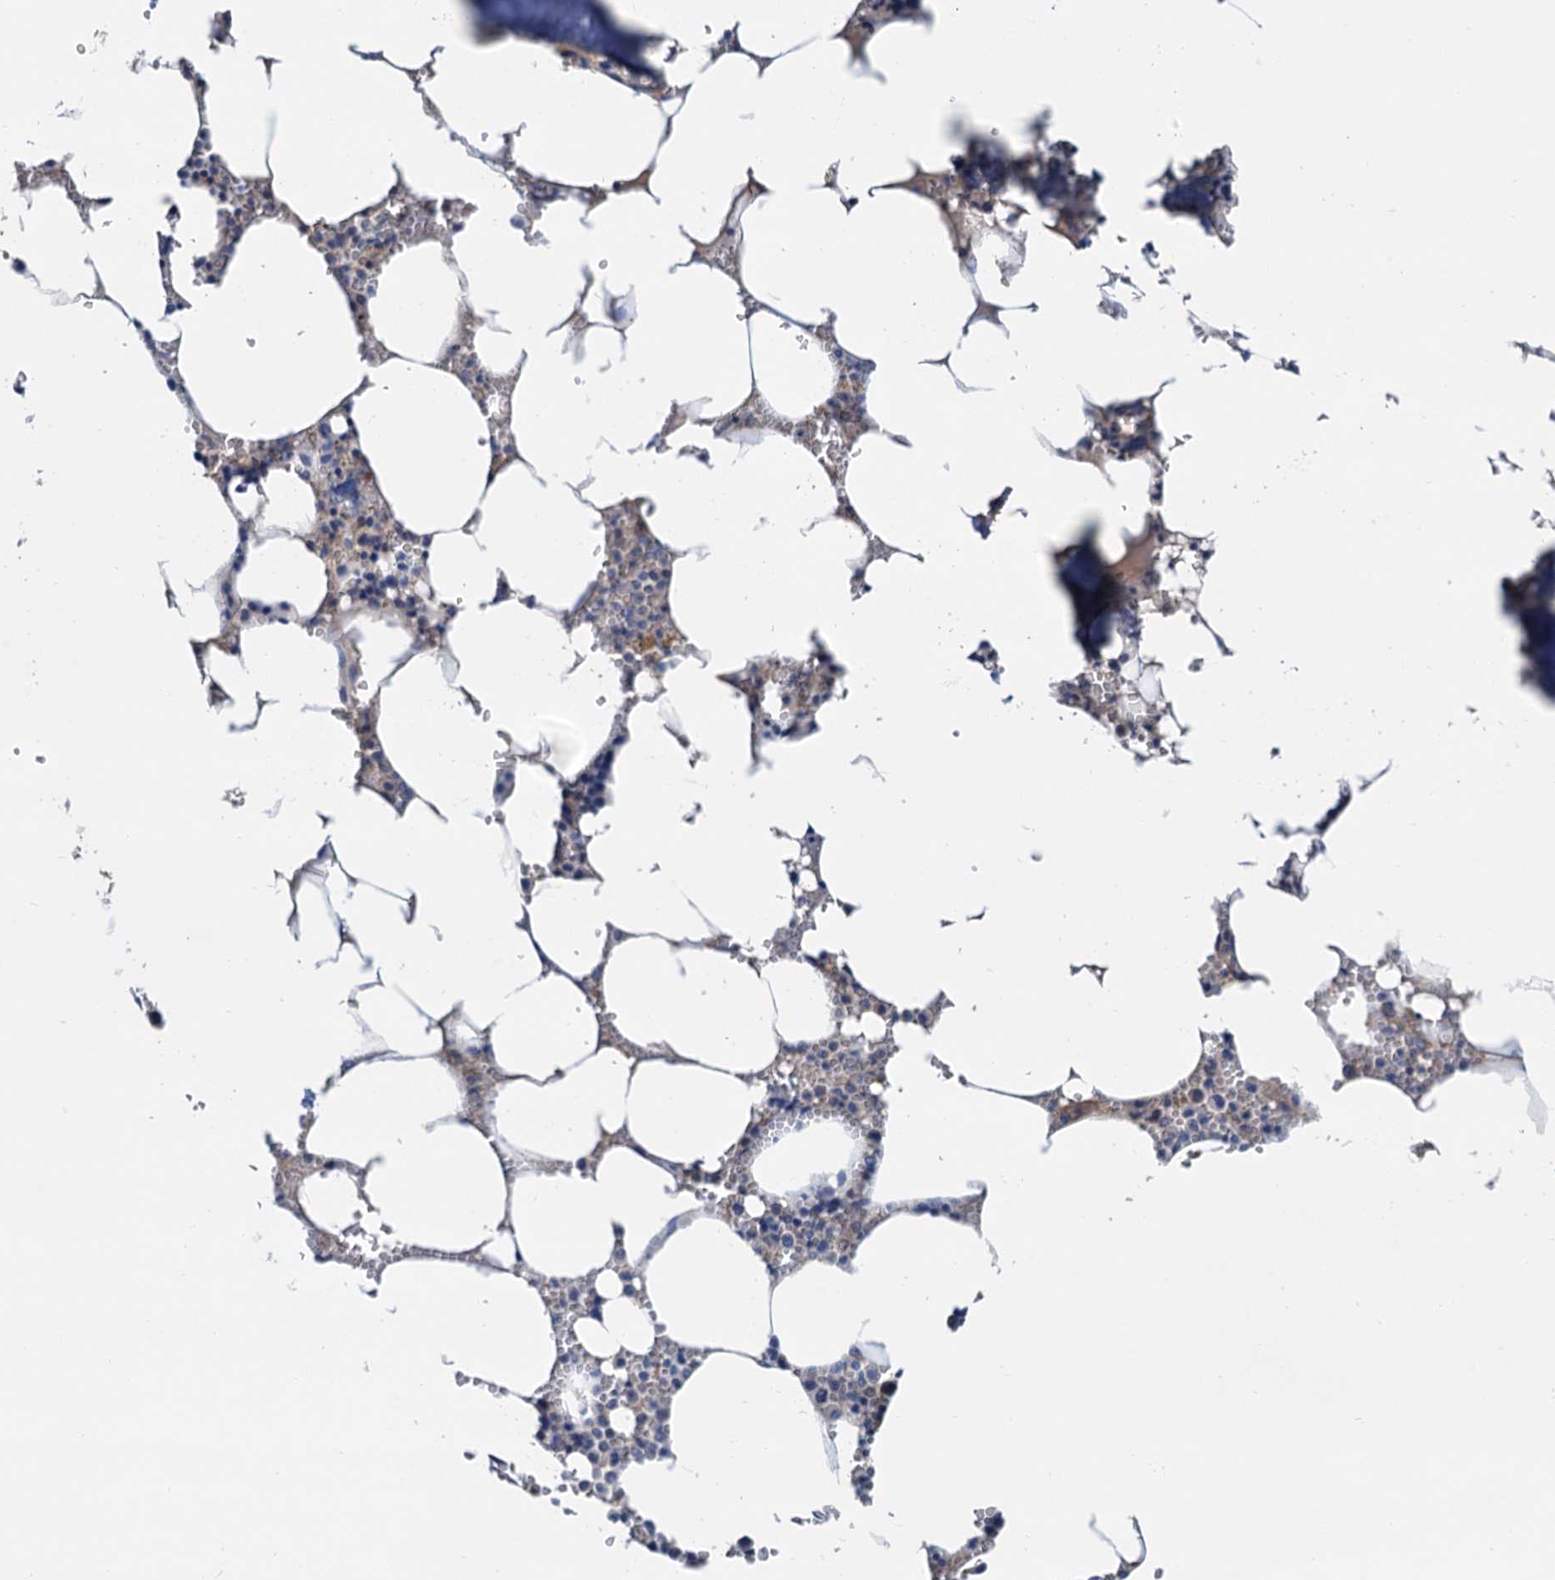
{"staining": {"intensity": "negative", "quantity": "none", "location": "none"}, "tissue": "bone marrow", "cell_type": "Hematopoietic cells", "image_type": "normal", "snomed": [{"axis": "morphology", "description": "Normal tissue, NOS"}, {"axis": "topography", "description": "Bone marrow"}], "caption": "A high-resolution photomicrograph shows immunohistochemistry staining of unremarkable bone marrow, which shows no significant expression in hematopoietic cells. Nuclei are stained in blue.", "gene": "CSTPP1", "patient": {"sex": "male", "age": 70}}